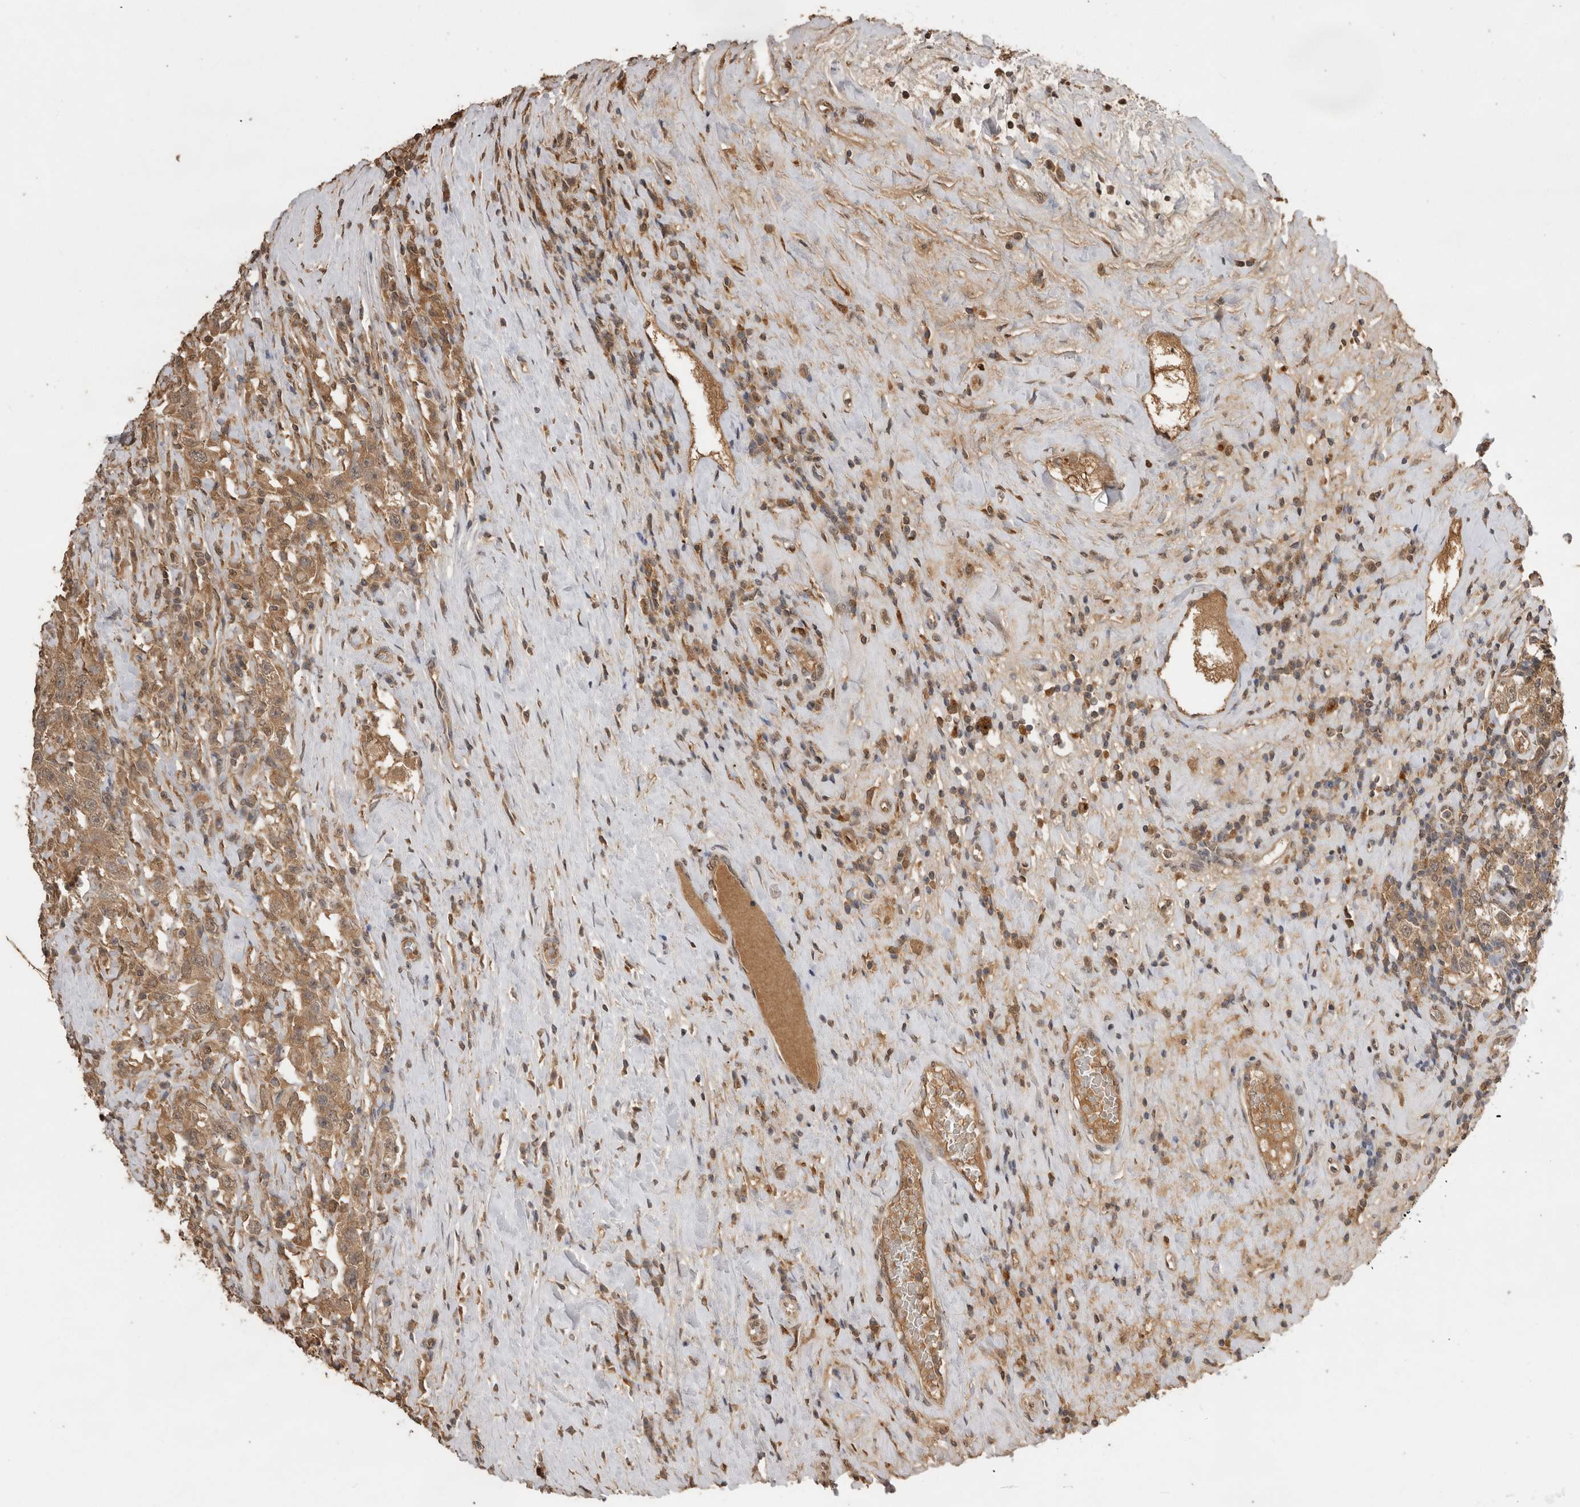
{"staining": {"intensity": "moderate", "quantity": ">75%", "location": "cytoplasmic/membranous"}, "tissue": "testis cancer", "cell_type": "Tumor cells", "image_type": "cancer", "snomed": [{"axis": "morphology", "description": "Seminoma, NOS"}, {"axis": "topography", "description": "Testis"}], "caption": "A high-resolution photomicrograph shows IHC staining of testis cancer (seminoma), which demonstrates moderate cytoplasmic/membranous staining in about >75% of tumor cells.", "gene": "JAG2", "patient": {"sex": "male", "age": 41}}